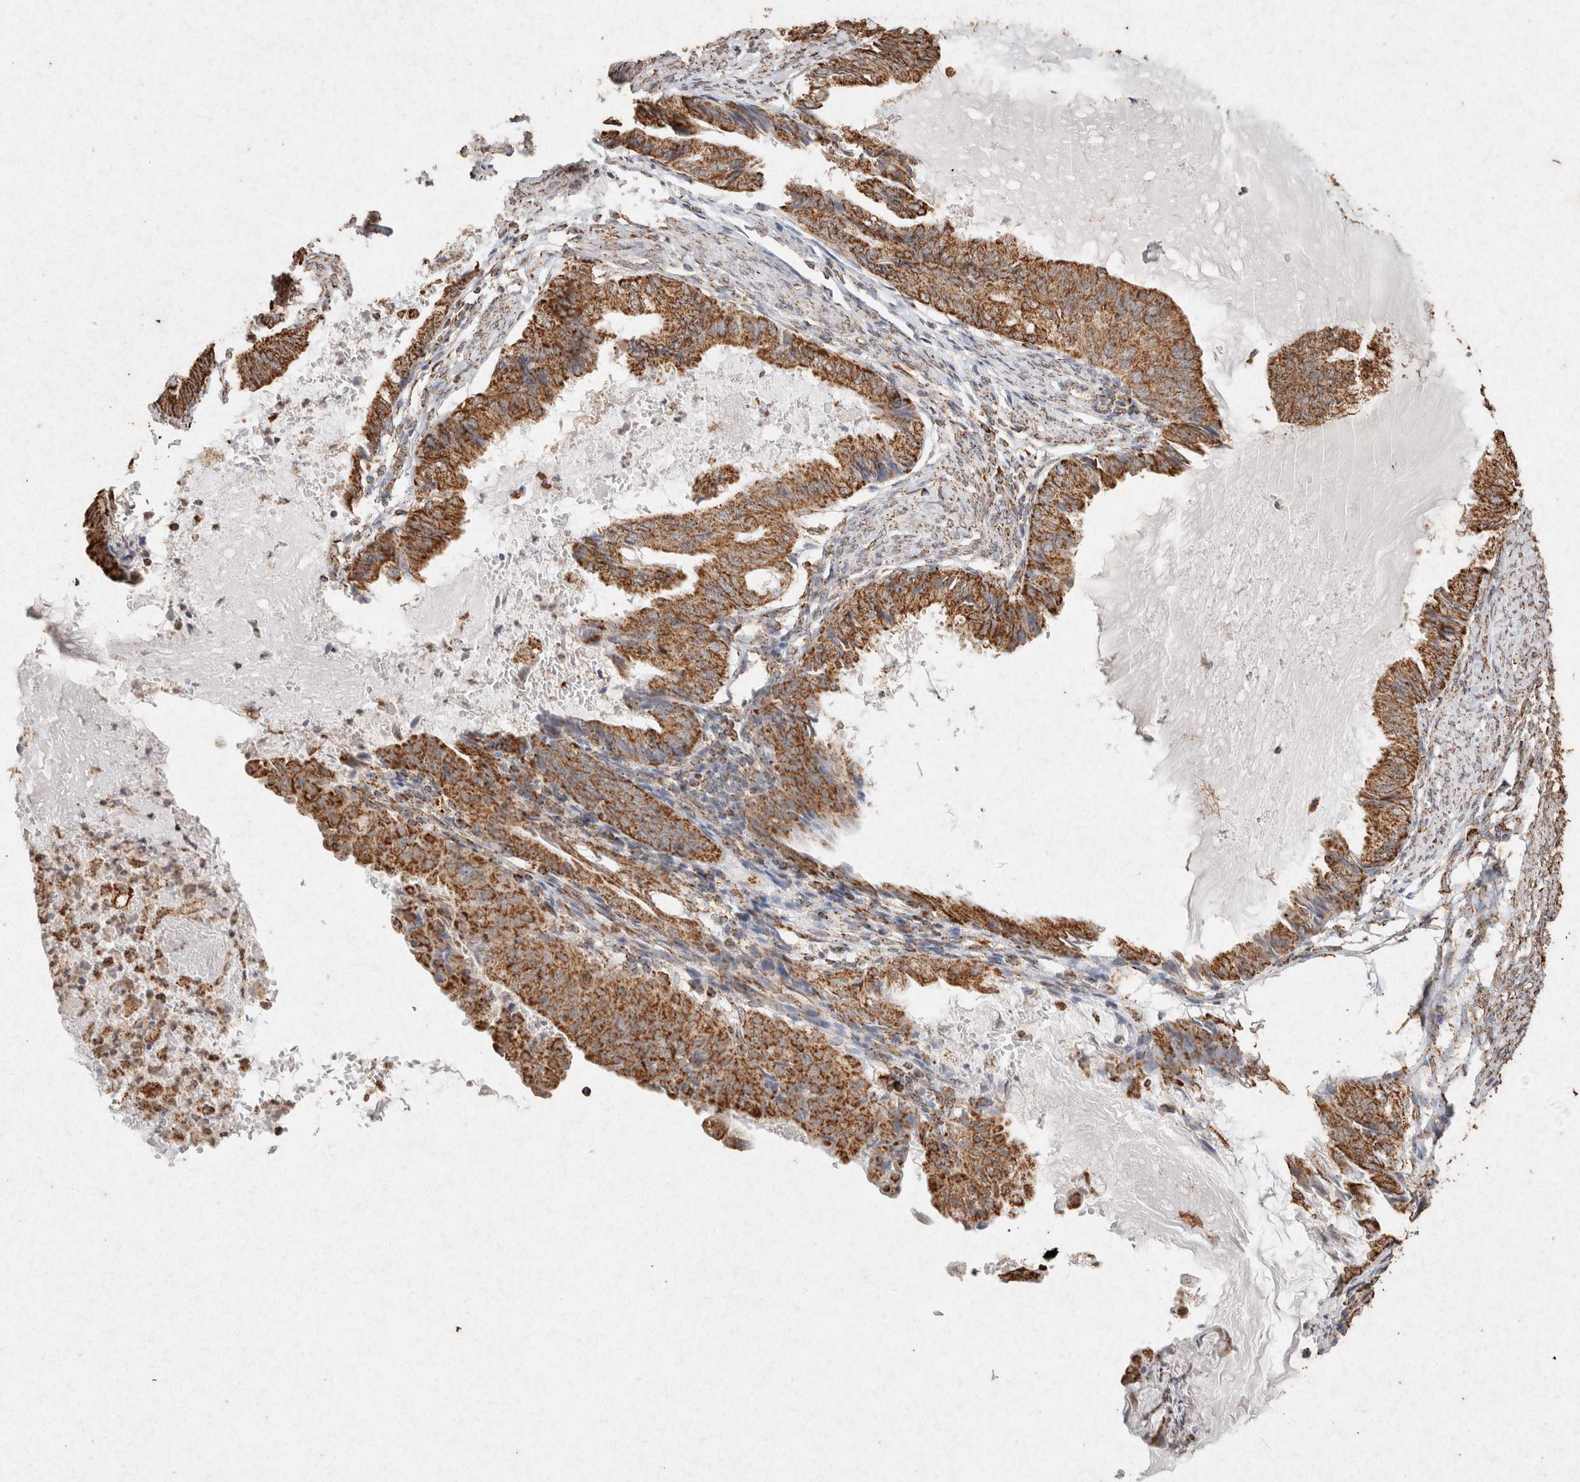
{"staining": {"intensity": "strong", "quantity": ">75%", "location": "cytoplasmic/membranous"}, "tissue": "endometrial cancer", "cell_type": "Tumor cells", "image_type": "cancer", "snomed": [{"axis": "morphology", "description": "Adenocarcinoma, NOS"}, {"axis": "topography", "description": "Endometrium"}], "caption": "Protein staining shows strong cytoplasmic/membranous positivity in approximately >75% of tumor cells in endometrial cancer (adenocarcinoma).", "gene": "SDC2", "patient": {"sex": "female", "age": 86}}